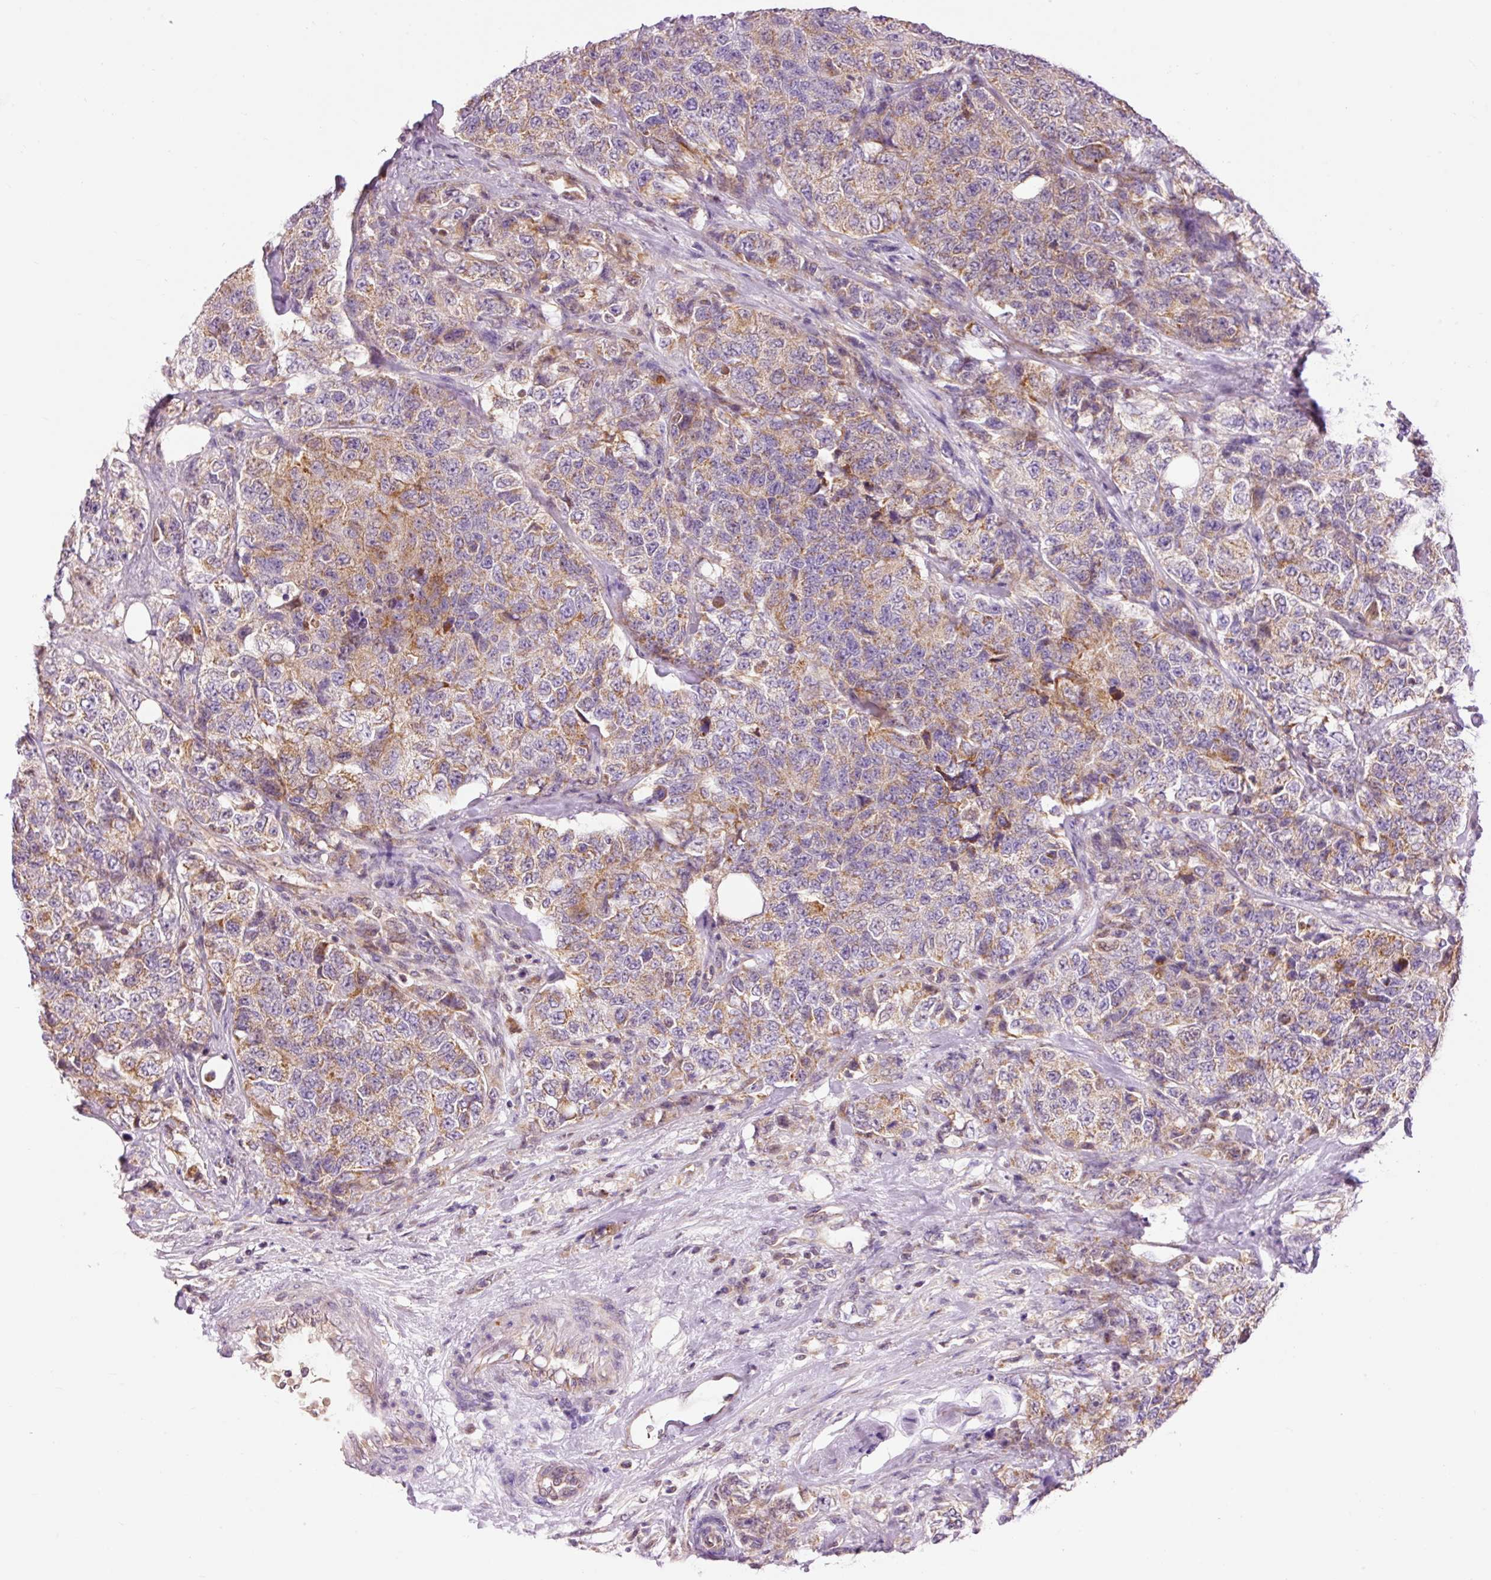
{"staining": {"intensity": "moderate", "quantity": ">75%", "location": "cytoplasmic/membranous"}, "tissue": "urothelial cancer", "cell_type": "Tumor cells", "image_type": "cancer", "snomed": [{"axis": "morphology", "description": "Urothelial carcinoma, High grade"}, {"axis": "topography", "description": "Urinary bladder"}], "caption": "A brown stain shows moderate cytoplasmic/membranous staining of a protein in human urothelial cancer tumor cells.", "gene": "IMMT", "patient": {"sex": "female", "age": 78}}